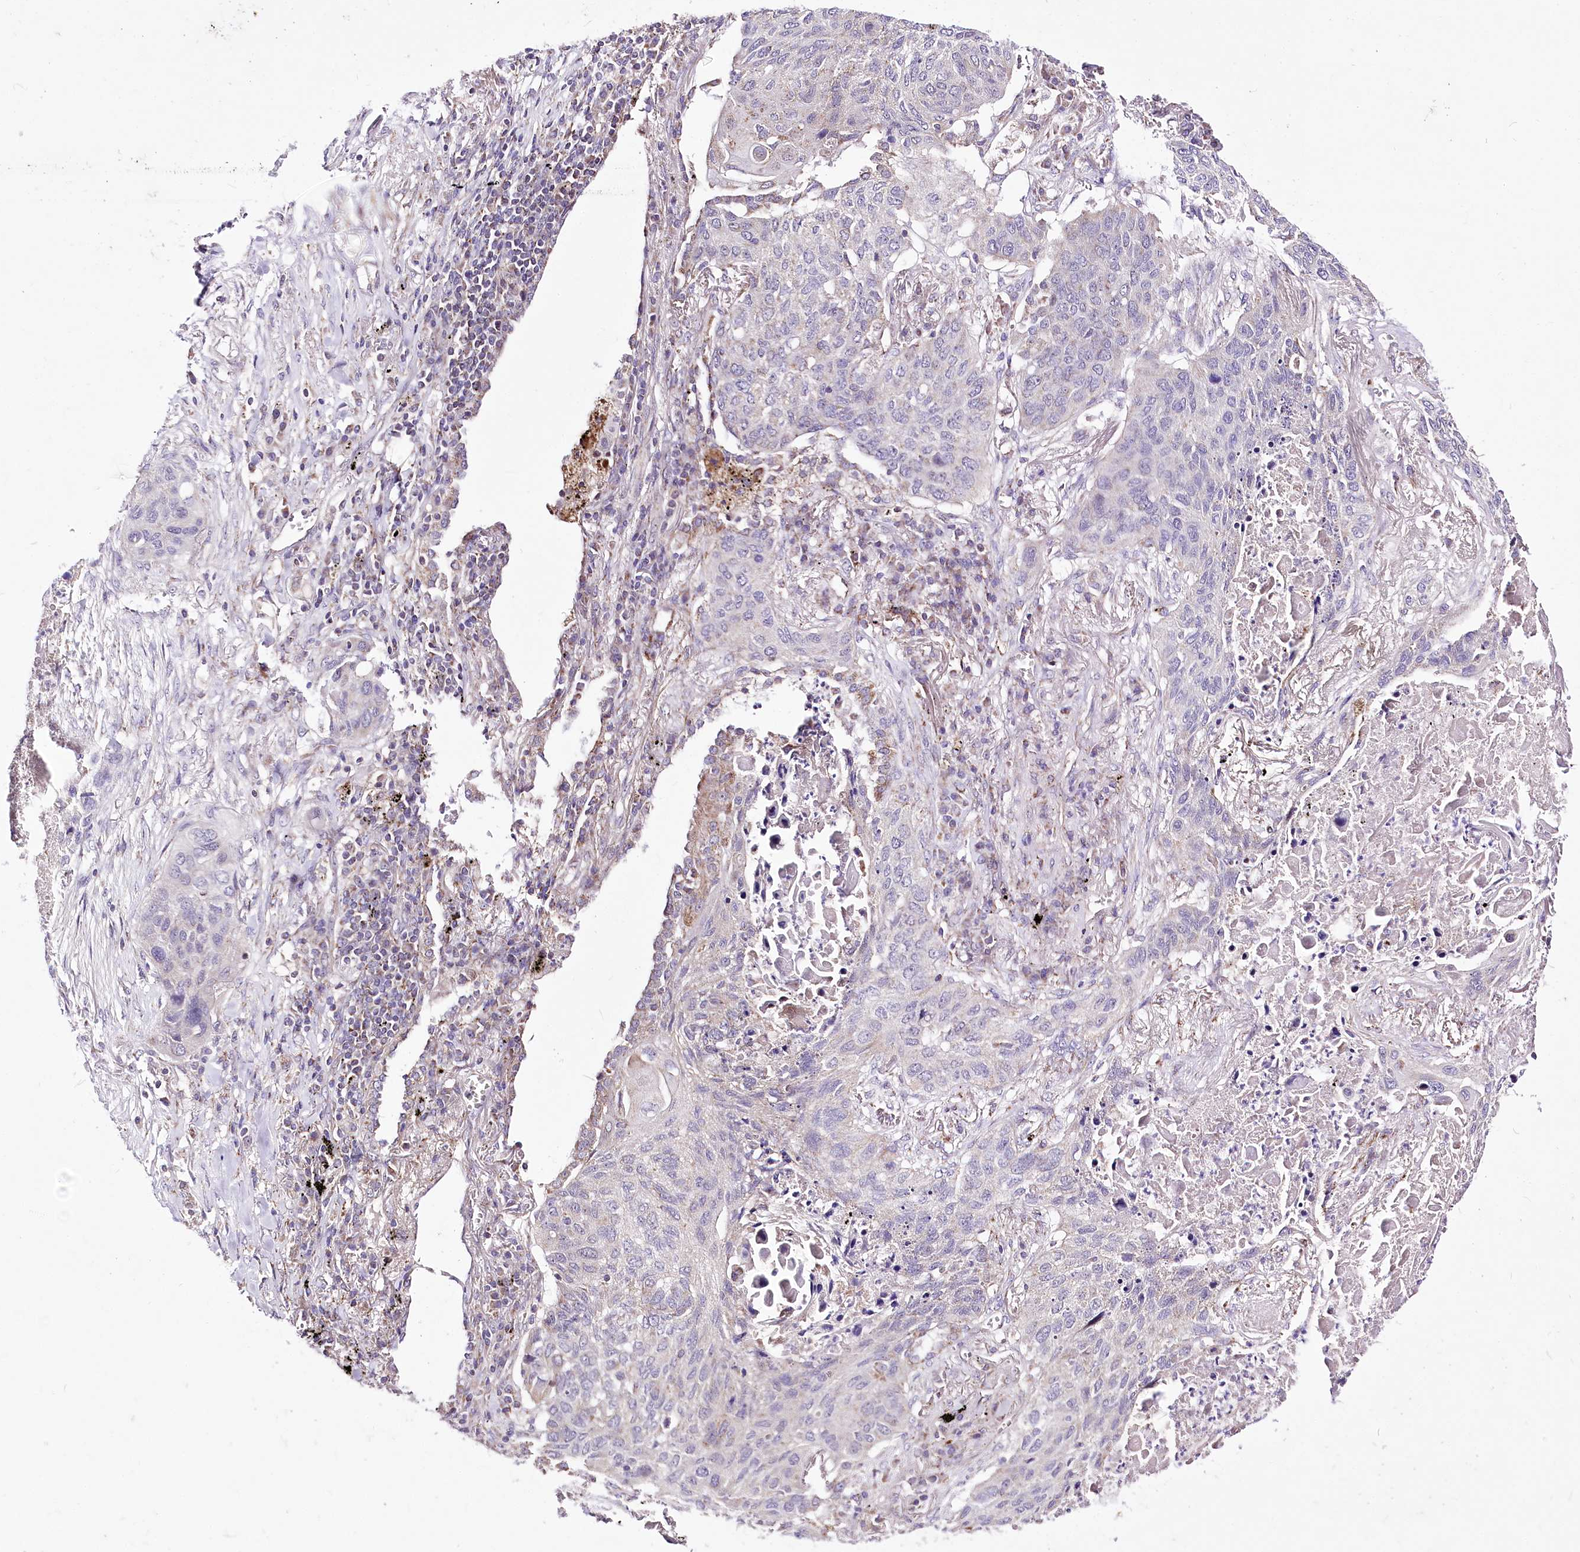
{"staining": {"intensity": "moderate", "quantity": "<25%", "location": "cytoplasmic/membranous"}, "tissue": "lung cancer", "cell_type": "Tumor cells", "image_type": "cancer", "snomed": [{"axis": "morphology", "description": "Squamous cell carcinoma, NOS"}, {"axis": "topography", "description": "Lung"}], "caption": "Squamous cell carcinoma (lung) stained with a brown dye shows moderate cytoplasmic/membranous positive staining in about <25% of tumor cells.", "gene": "ATE1", "patient": {"sex": "female", "age": 63}}